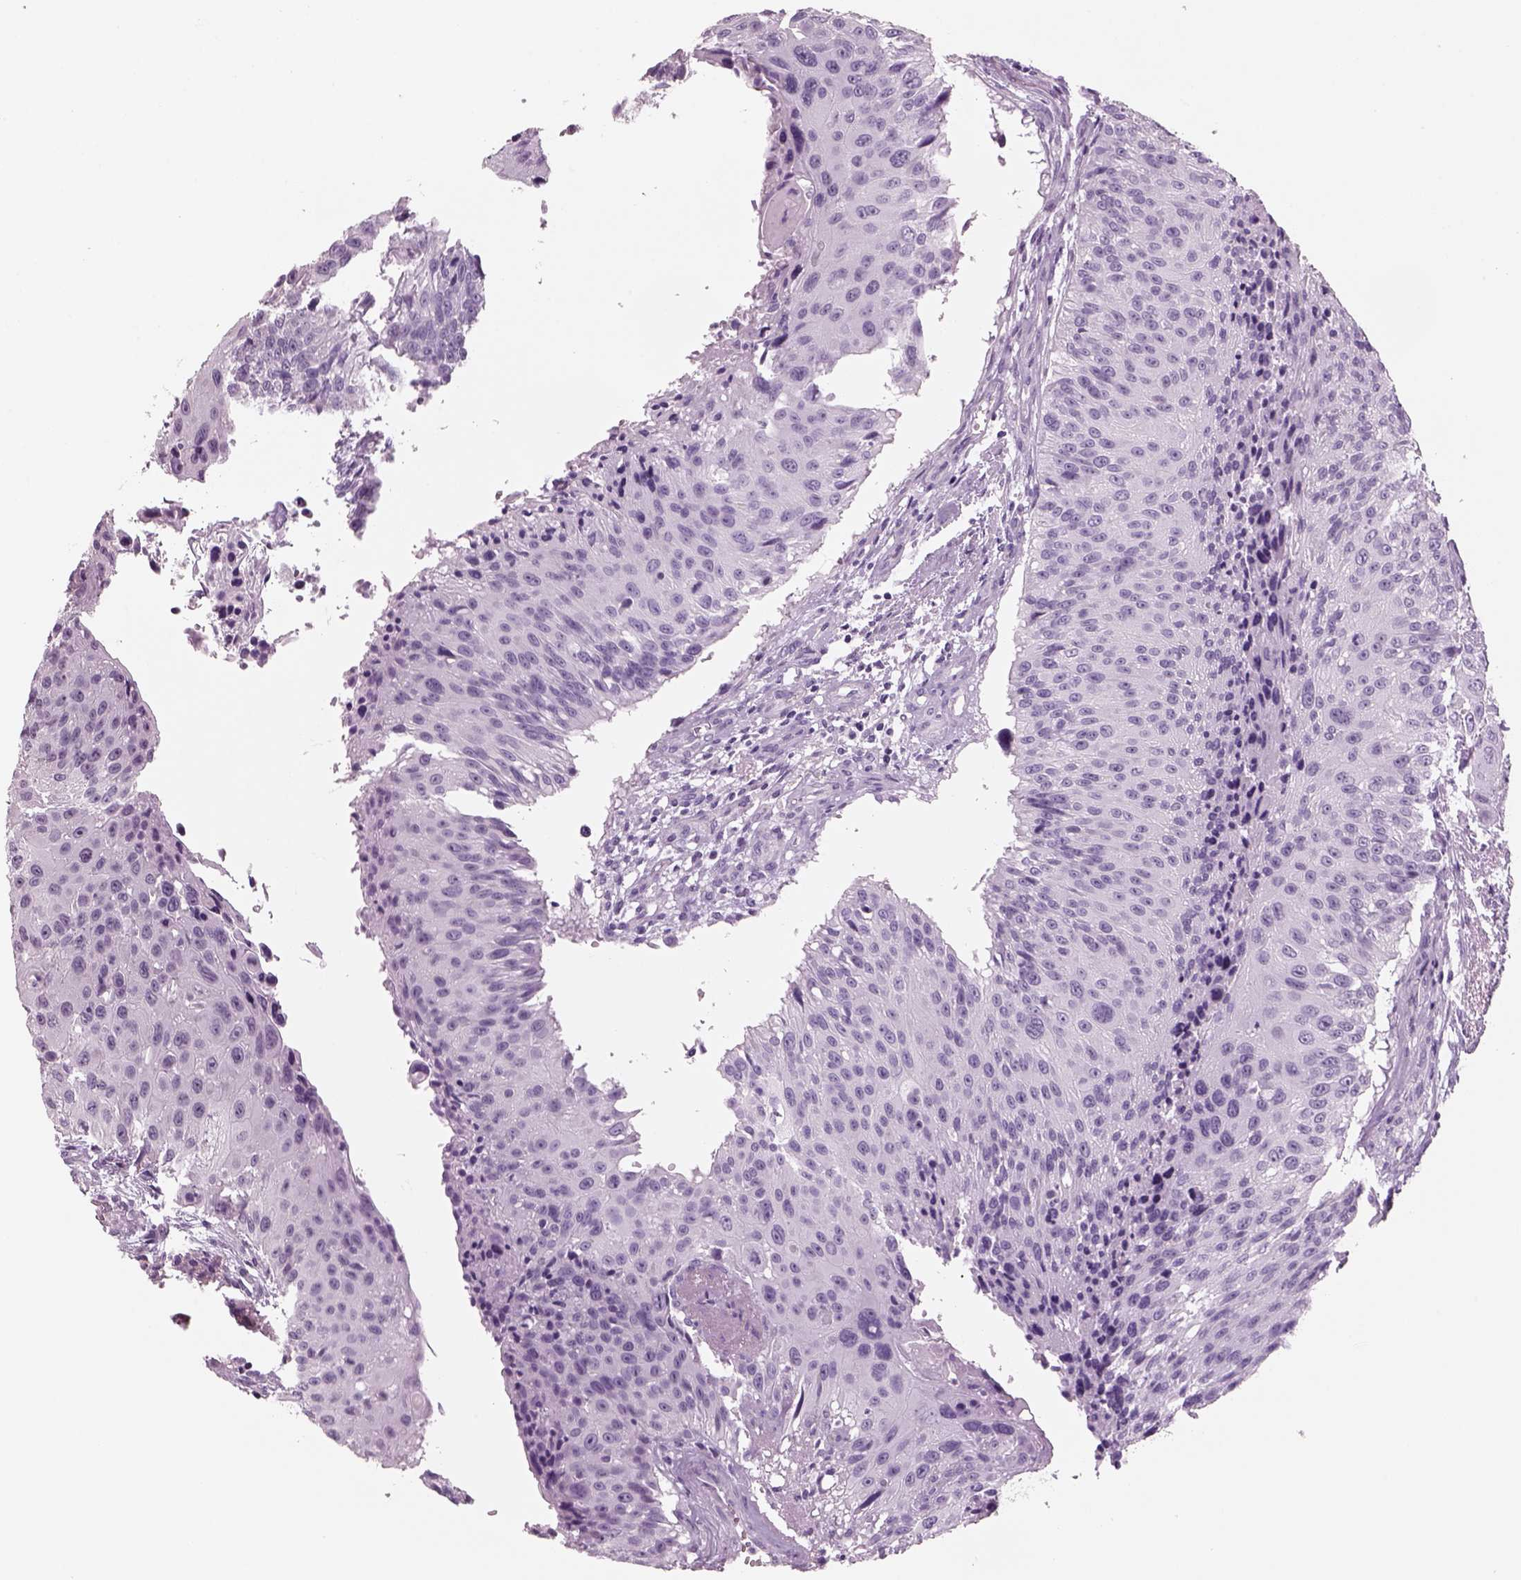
{"staining": {"intensity": "negative", "quantity": "none", "location": "none"}, "tissue": "urothelial cancer", "cell_type": "Tumor cells", "image_type": "cancer", "snomed": [{"axis": "morphology", "description": "Urothelial carcinoma, NOS"}, {"axis": "topography", "description": "Urinary bladder"}], "caption": "Immunohistochemistry photomicrograph of neoplastic tissue: urothelial cancer stained with DAB shows no significant protein staining in tumor cells. The staining is performed using DAB brown chromogen with nuclei counter-stained in using hematoxylin.", "gene": "RHO", "patient": {"sex": "male", "age": 55}}